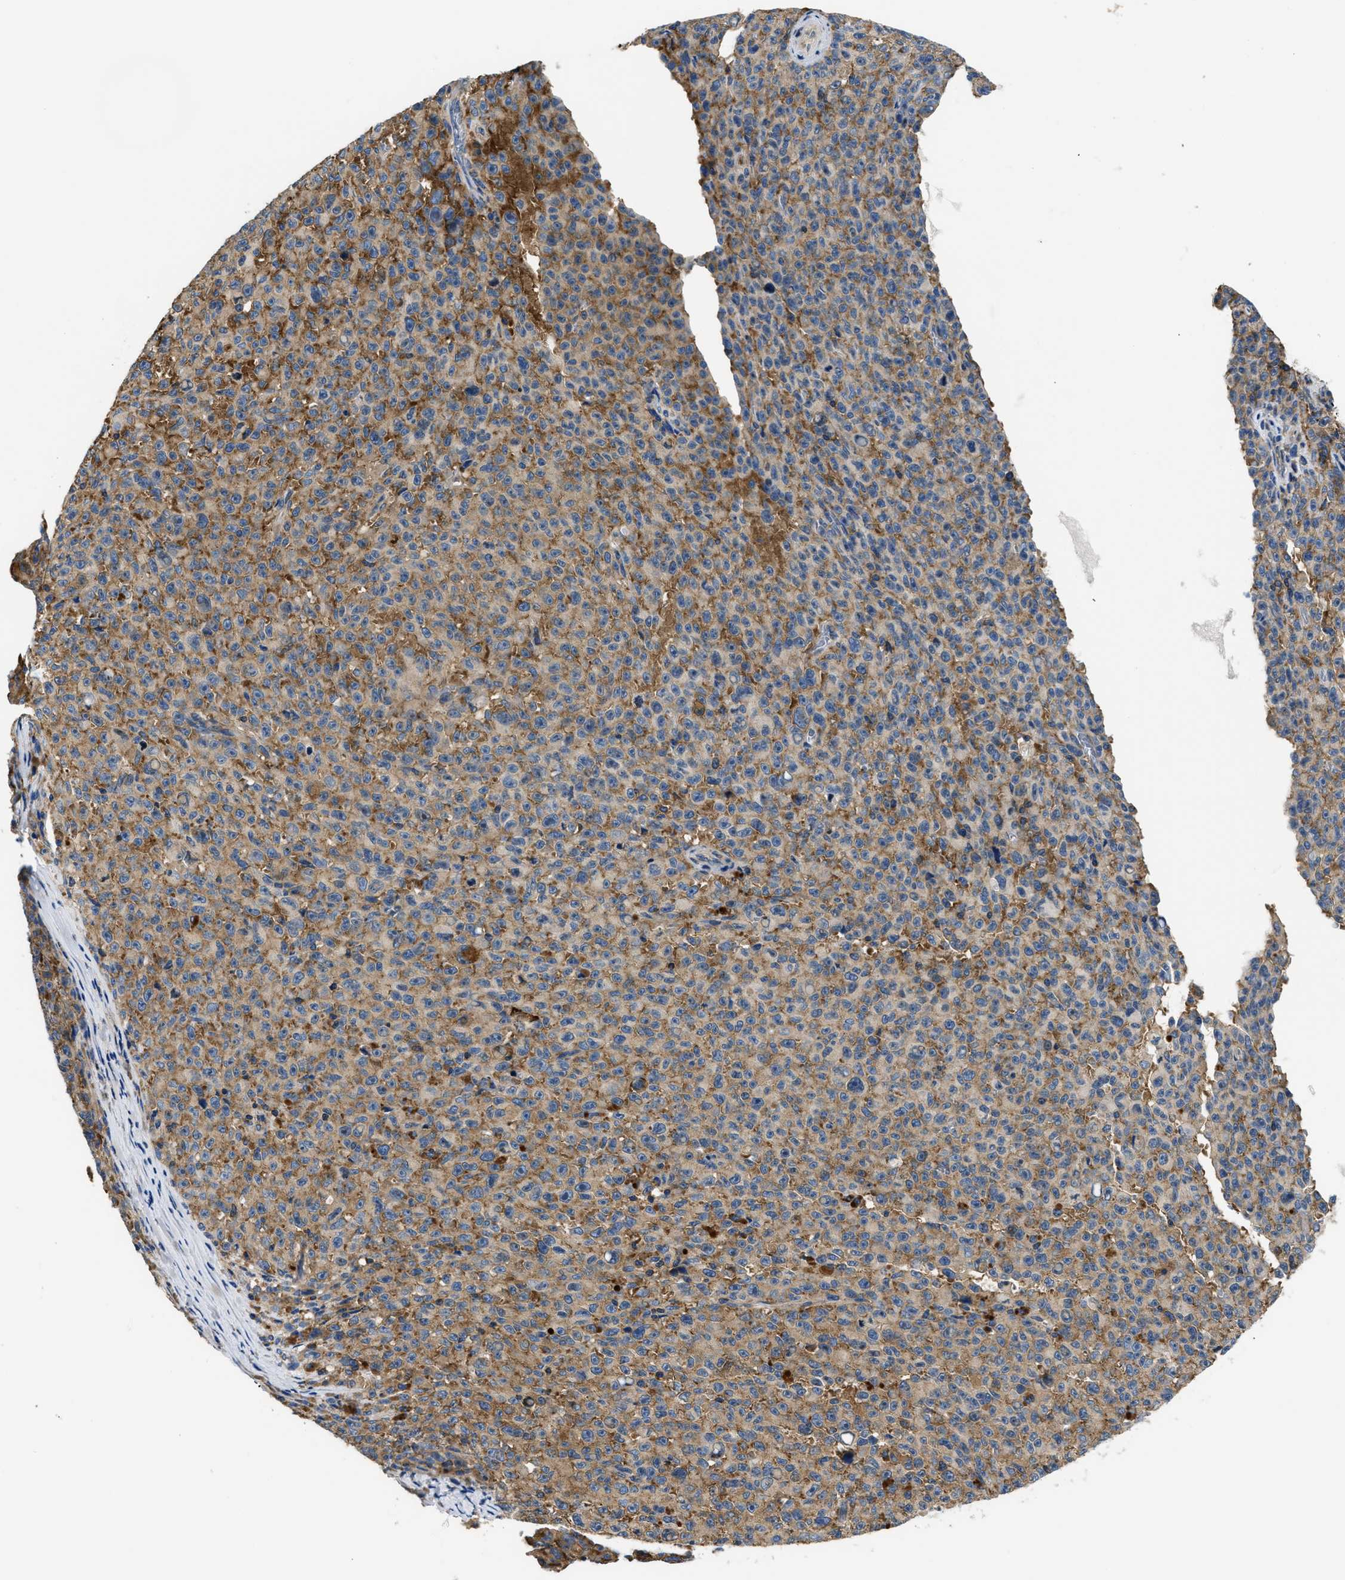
{"staining": {"intensity": "moderate", "quantity": ">75%", "location": "cytoplasmic/membranous"}, "tissue": "melanoma", "cell_type": "Tumor cells", "image_type": "cancer", "snomed": [{"axis": "morphology", "description": "Malignant melanoma, NOS"}, {"axis": "topography", "description": "Skin"}], "caption": "This is an image of IHC staining of melanoma, which shows moderate staining in the cytoplasmic/membranous of tumor cells.", "gene": "ABCF1", "patient": {"sex": "female", "age": 82}}